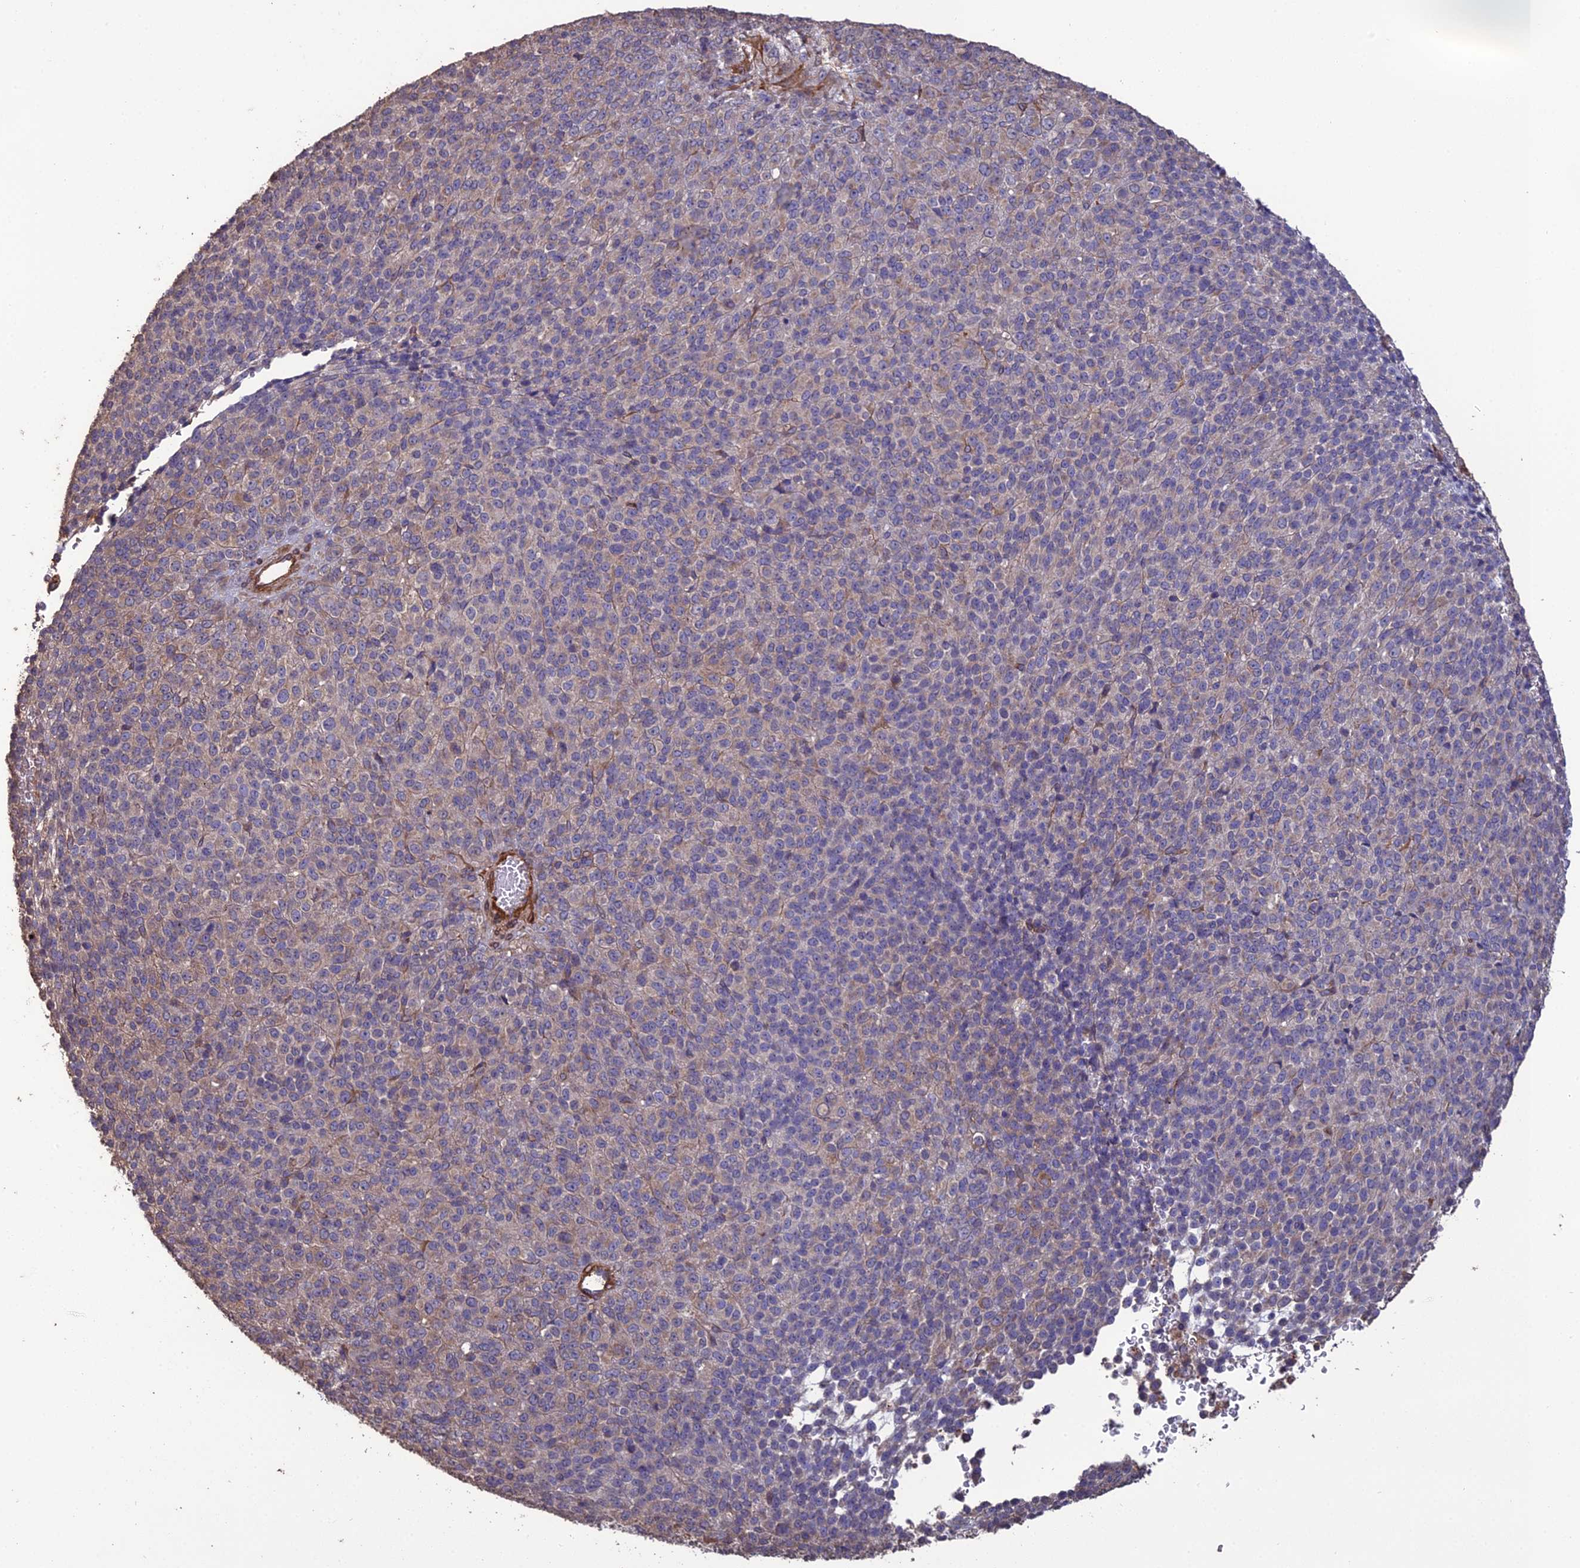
{"staining": {"intensity": "weak", "quantity": "<25%", "location": "cytoplasmic/membranous"}, "tissue": "melanoma", "cell_type": "Tumor cells", "image_type": "cancer", "snomed": [{"axis": "morphology", "description": "Malignant melanoma, Metastatic site"}, {"axis": "topography", "description": "Brain"}], "caption": "The immunohistochemistry (IHC) histopathology image has no significant staining in tumor cells of melanoma tissue.", "gene": "ATP6V0A2", "patient": {"sex": "female", "age": 56}}